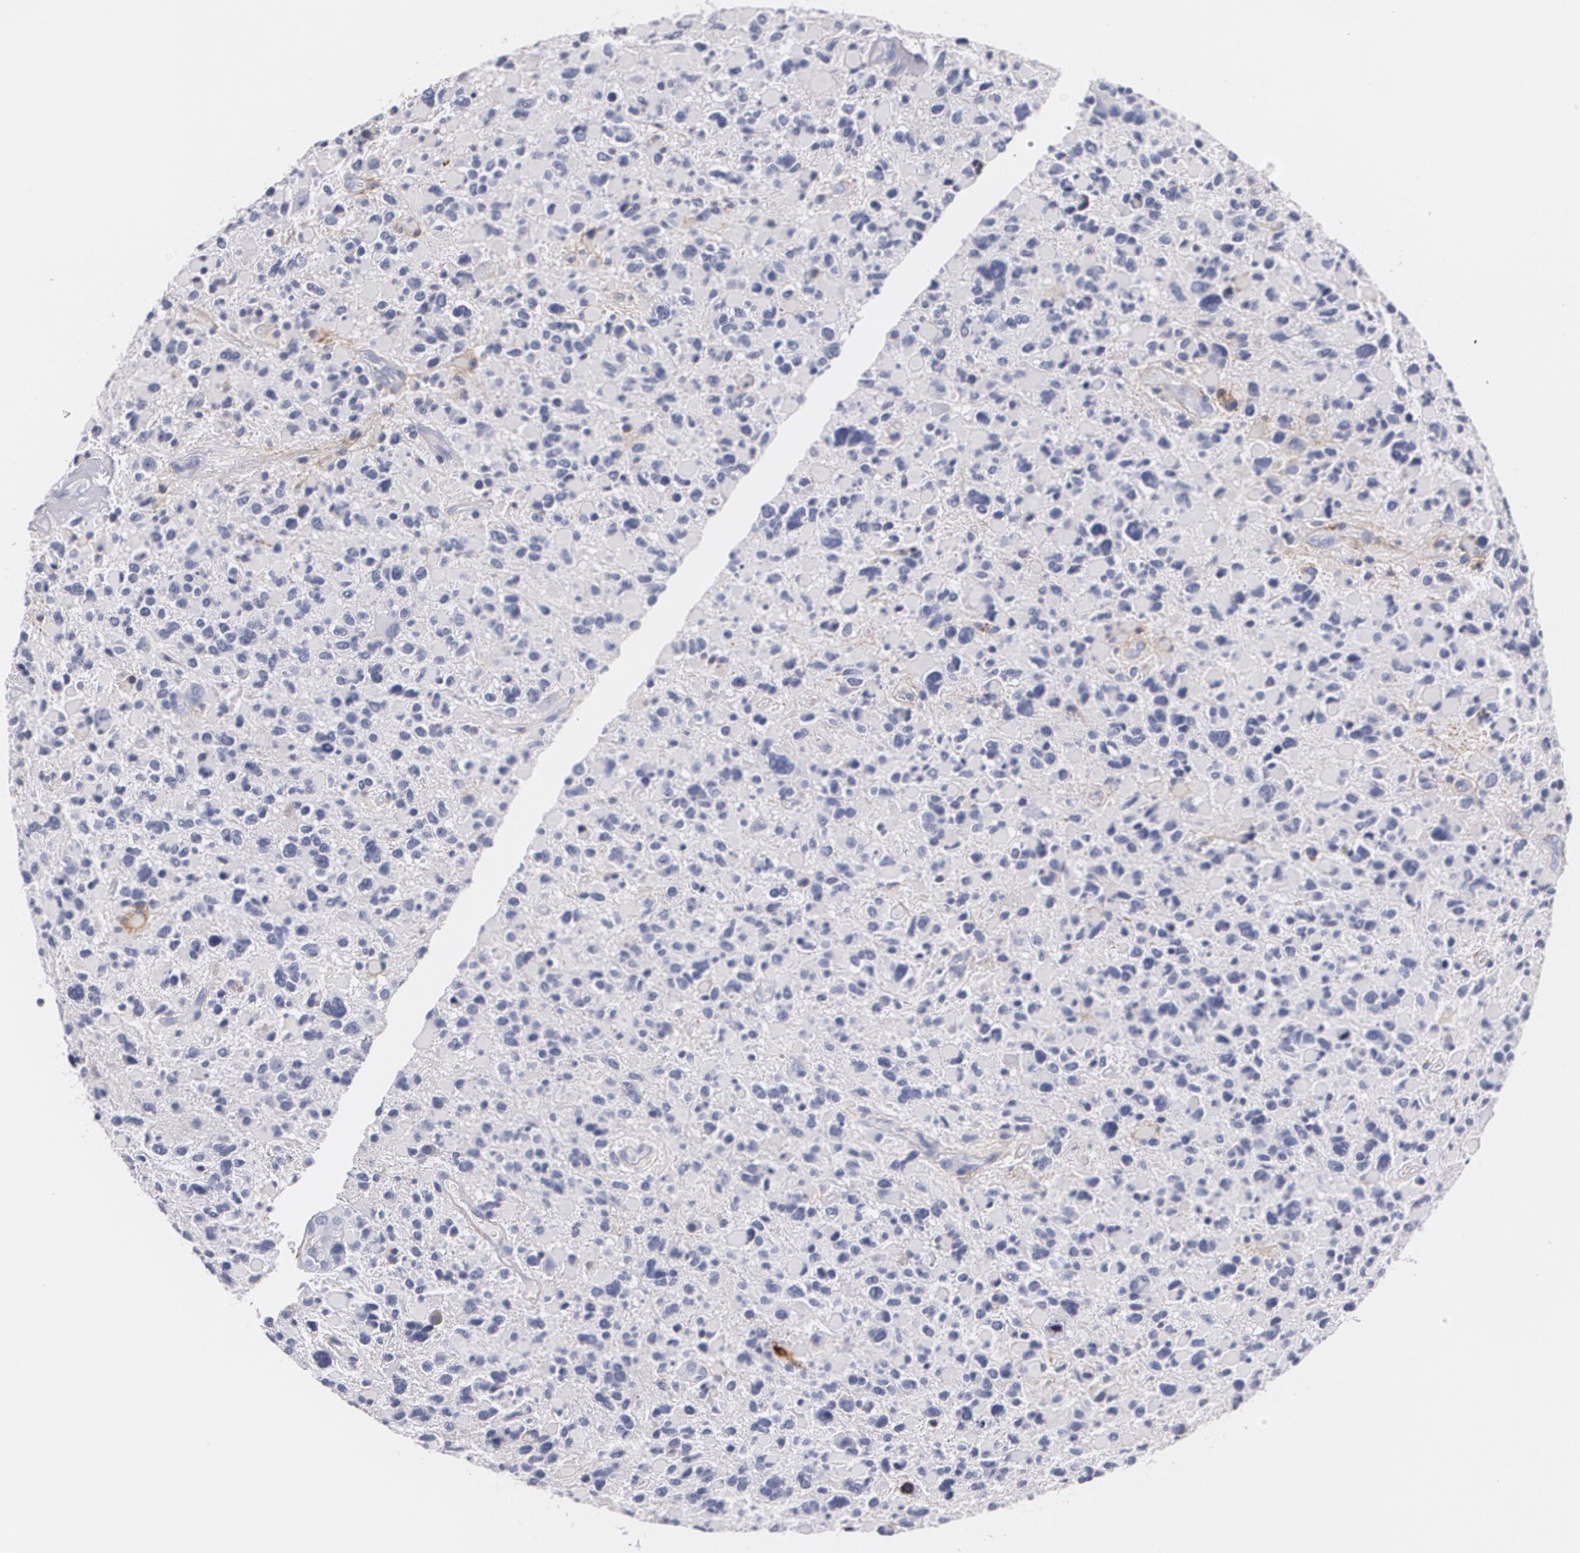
{"staining": {"intensity": "negative", "quantity": "none", "location": "none"}, "tissue": "glioma", "cell_type": "Tumor cells", "image_type": "cancer", "snomed": [{"axis": "morphology", "description": "Glioma, malignant, High grade"}, {"axis": "topography", "description": "Brain"}], "caption": "A high-resolution micrograph shows immunohistochemistry (IHC) staining of glioma, which shows no significant positivity in tumor cells.", "gene": "NGFR", "patient": {"sex": "female", "age": 37}}